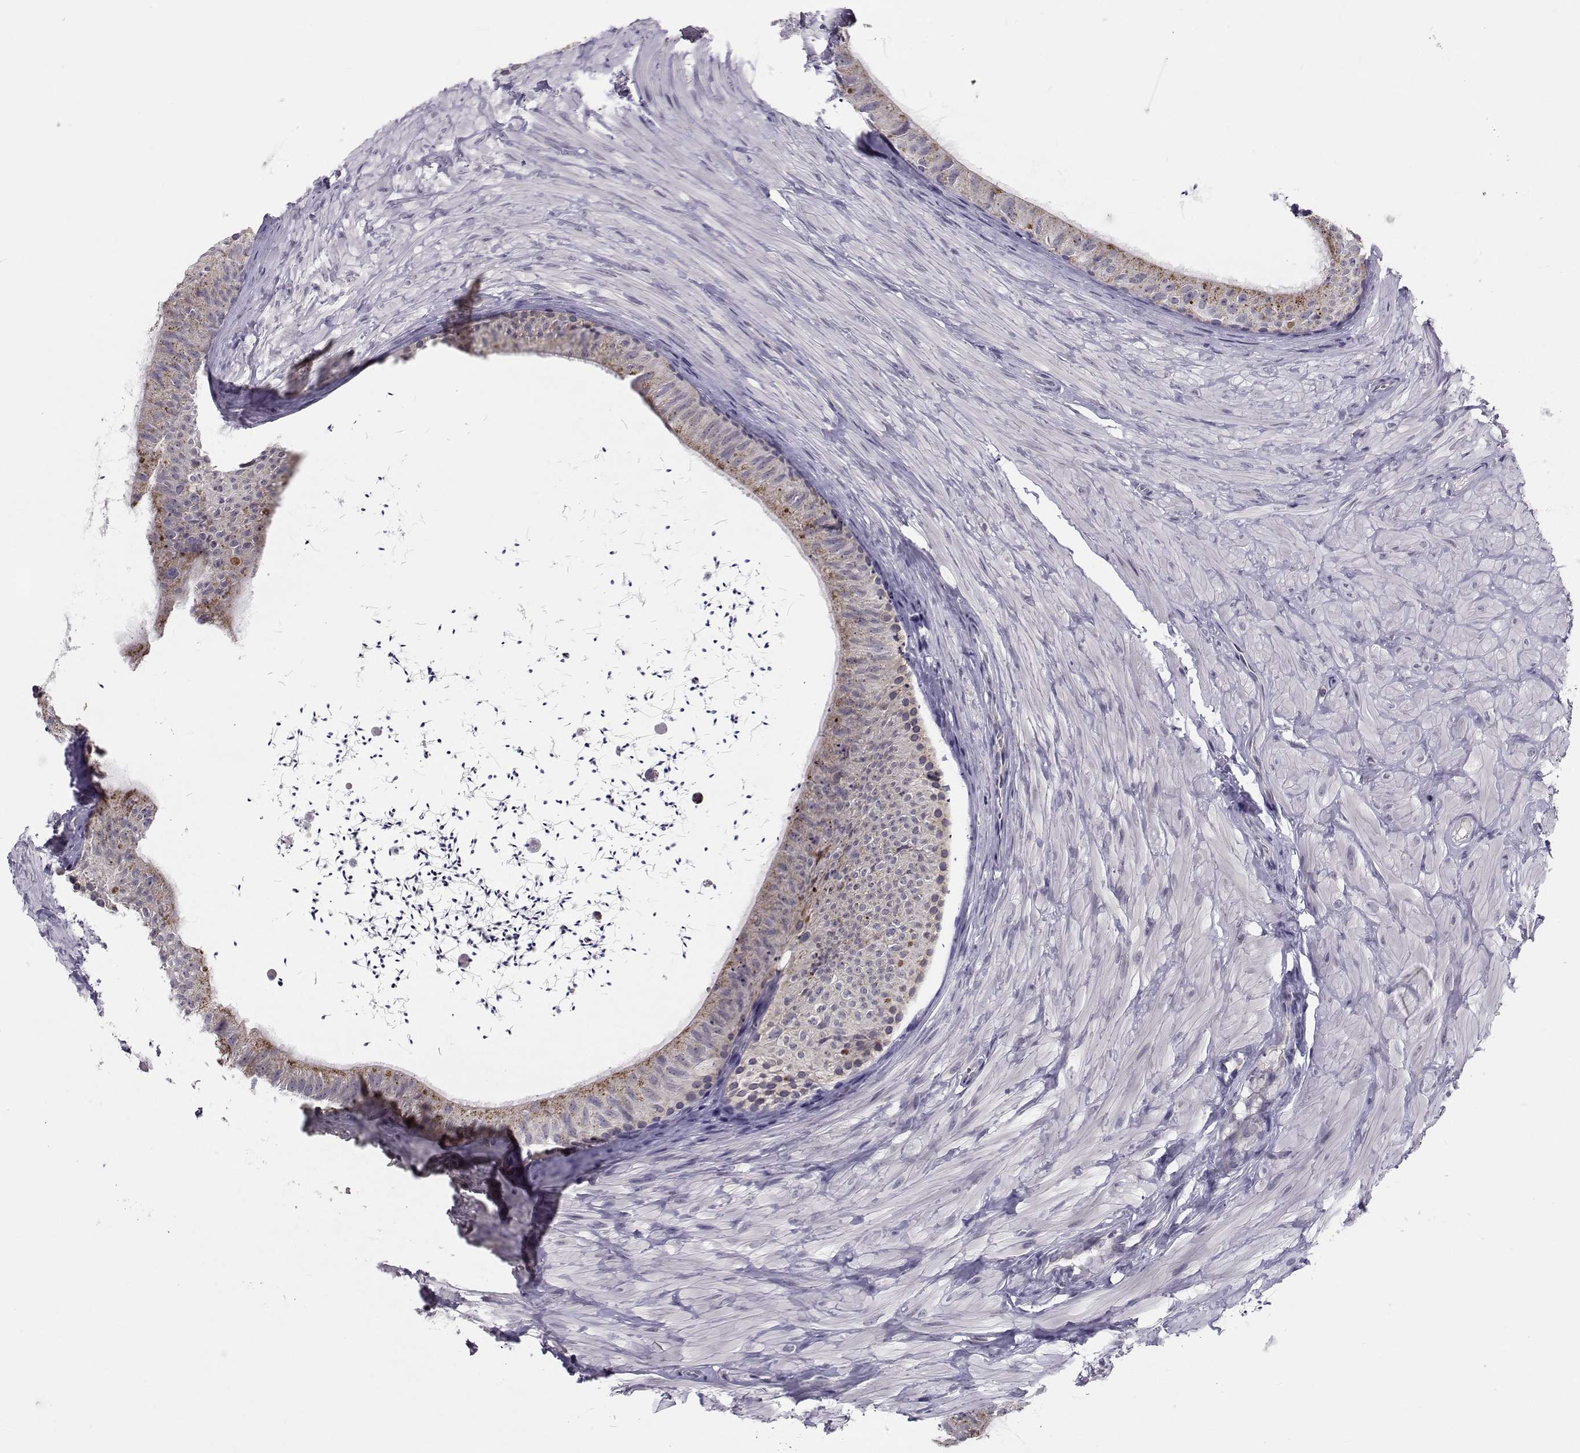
{"staining": {"intensity": "strong", "quantity": "25%-75%", "location": "cytoplasmic/membranous"}, "tissue": "epididymis", "cell_type": "Glandular cells", "image_type": "normal", "snomed": [{"axis": "morphology", "description": "Normal tissue, NOS"}, {"axis": "topography", "description": "Epididymis"}], "caption": "Protein expression analysis of benign epididymis reveals strong cytoplasmic/membranous positivity in approximately 25%-75% of glandular cells. Ihc stains the protein of interest in brown and the nuclei are stained blue.", "gene": "ANGPT1", "patient": {"sex": "male", "age": 32}}